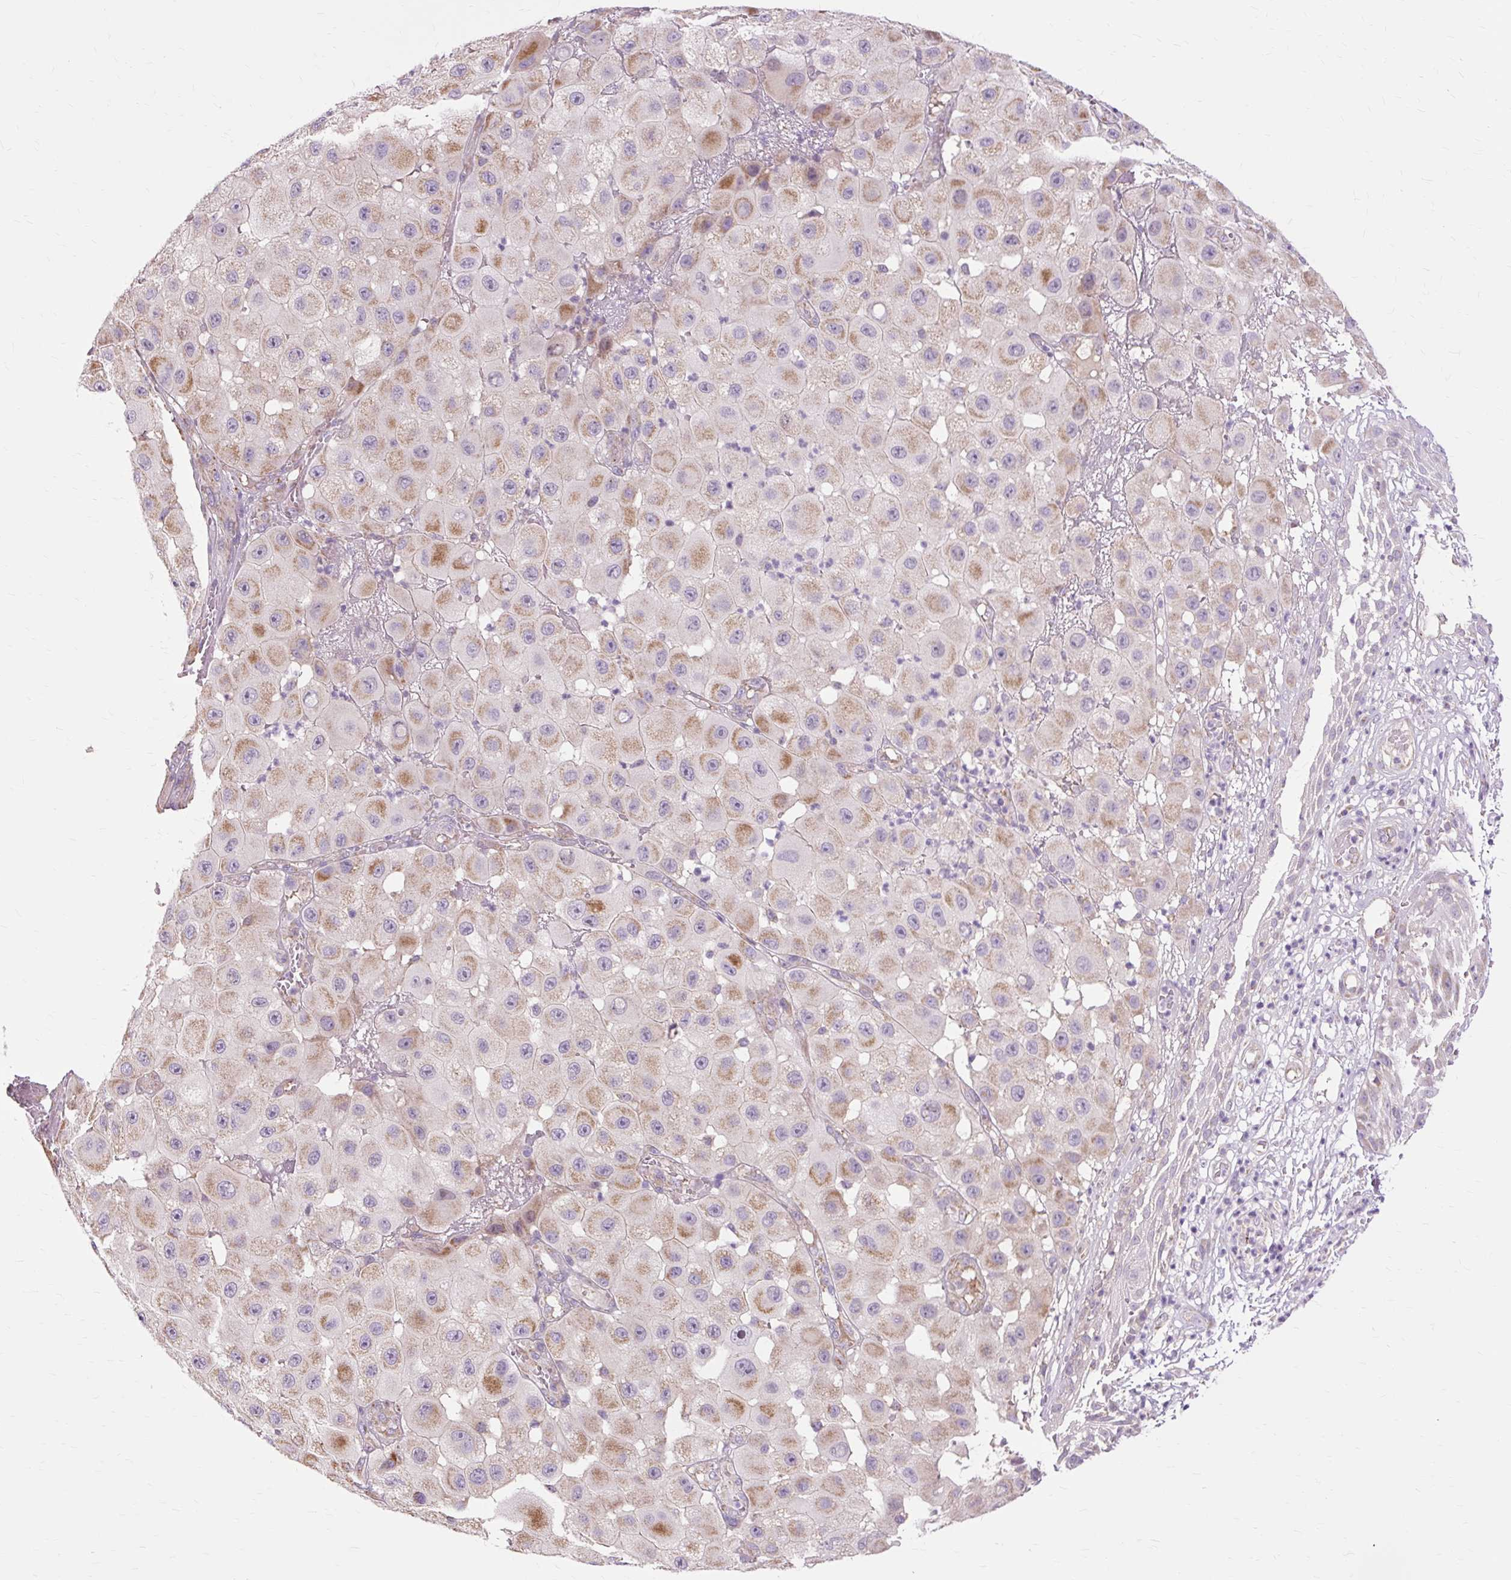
{"staining": {"intensity": "moderate", "quantity": ">75%", "location": "cytoplasmic/membranous"}, "tissue": "melanoma", "cell_type": "Tumor cells", "image_type": "cancer", "snomed": [{"axis": "morphology", "description": "Malignant melanoma, NOS"}, {"axis": "topography", "description": "Skin"}], "caption": "Protein expression analysis of melanoma reveals moderate cytoplasmic/membranous staining in about >75% of tumor cells.", "gene": "PDZD2", "patient": {"sex": "female", "age": 81}}